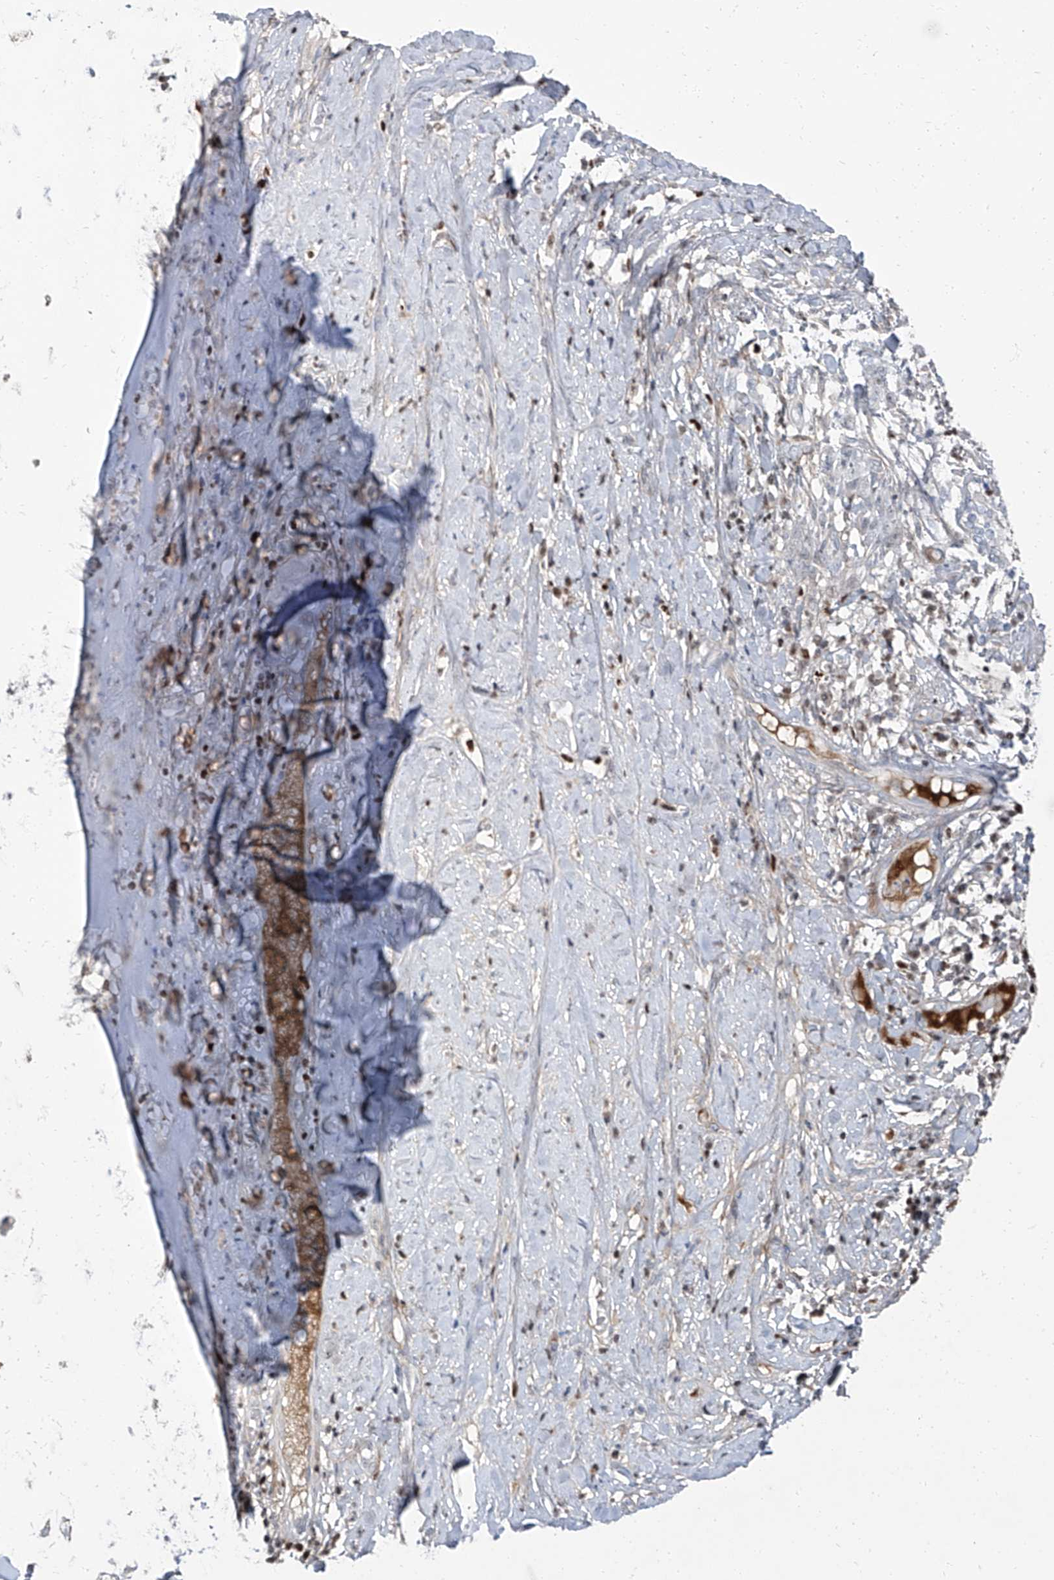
{"staining": {"intensity": "negative", "quantity": "none", "location": "none"}, "tissue": "soft tissue", "cell_type": "Chondrocytes", "image_type": "normal", "snomed": [{"axis": "morphology", "description": "Normal tissue, NOS"}, {"axis": "morphology", "description": "Basal cell carcinoma"}, {"axis": "topography", "description": "Cartilage tissue"}, {"axis": "topography", "description": "Nasopharynx"}, {"axis": "topography", "description": "Oral tissue"}], "caption": "An image of soft tissue stained for a protein displays no brown staining in chondrocytes. The staining was performed using DAB to visualize the protein expression in brown, while the nuclei were stained in blue with hematoxylin (Magnification: 20x).", "gene": "HOXA3", "patient": {"sex": "female", "age": 77}}